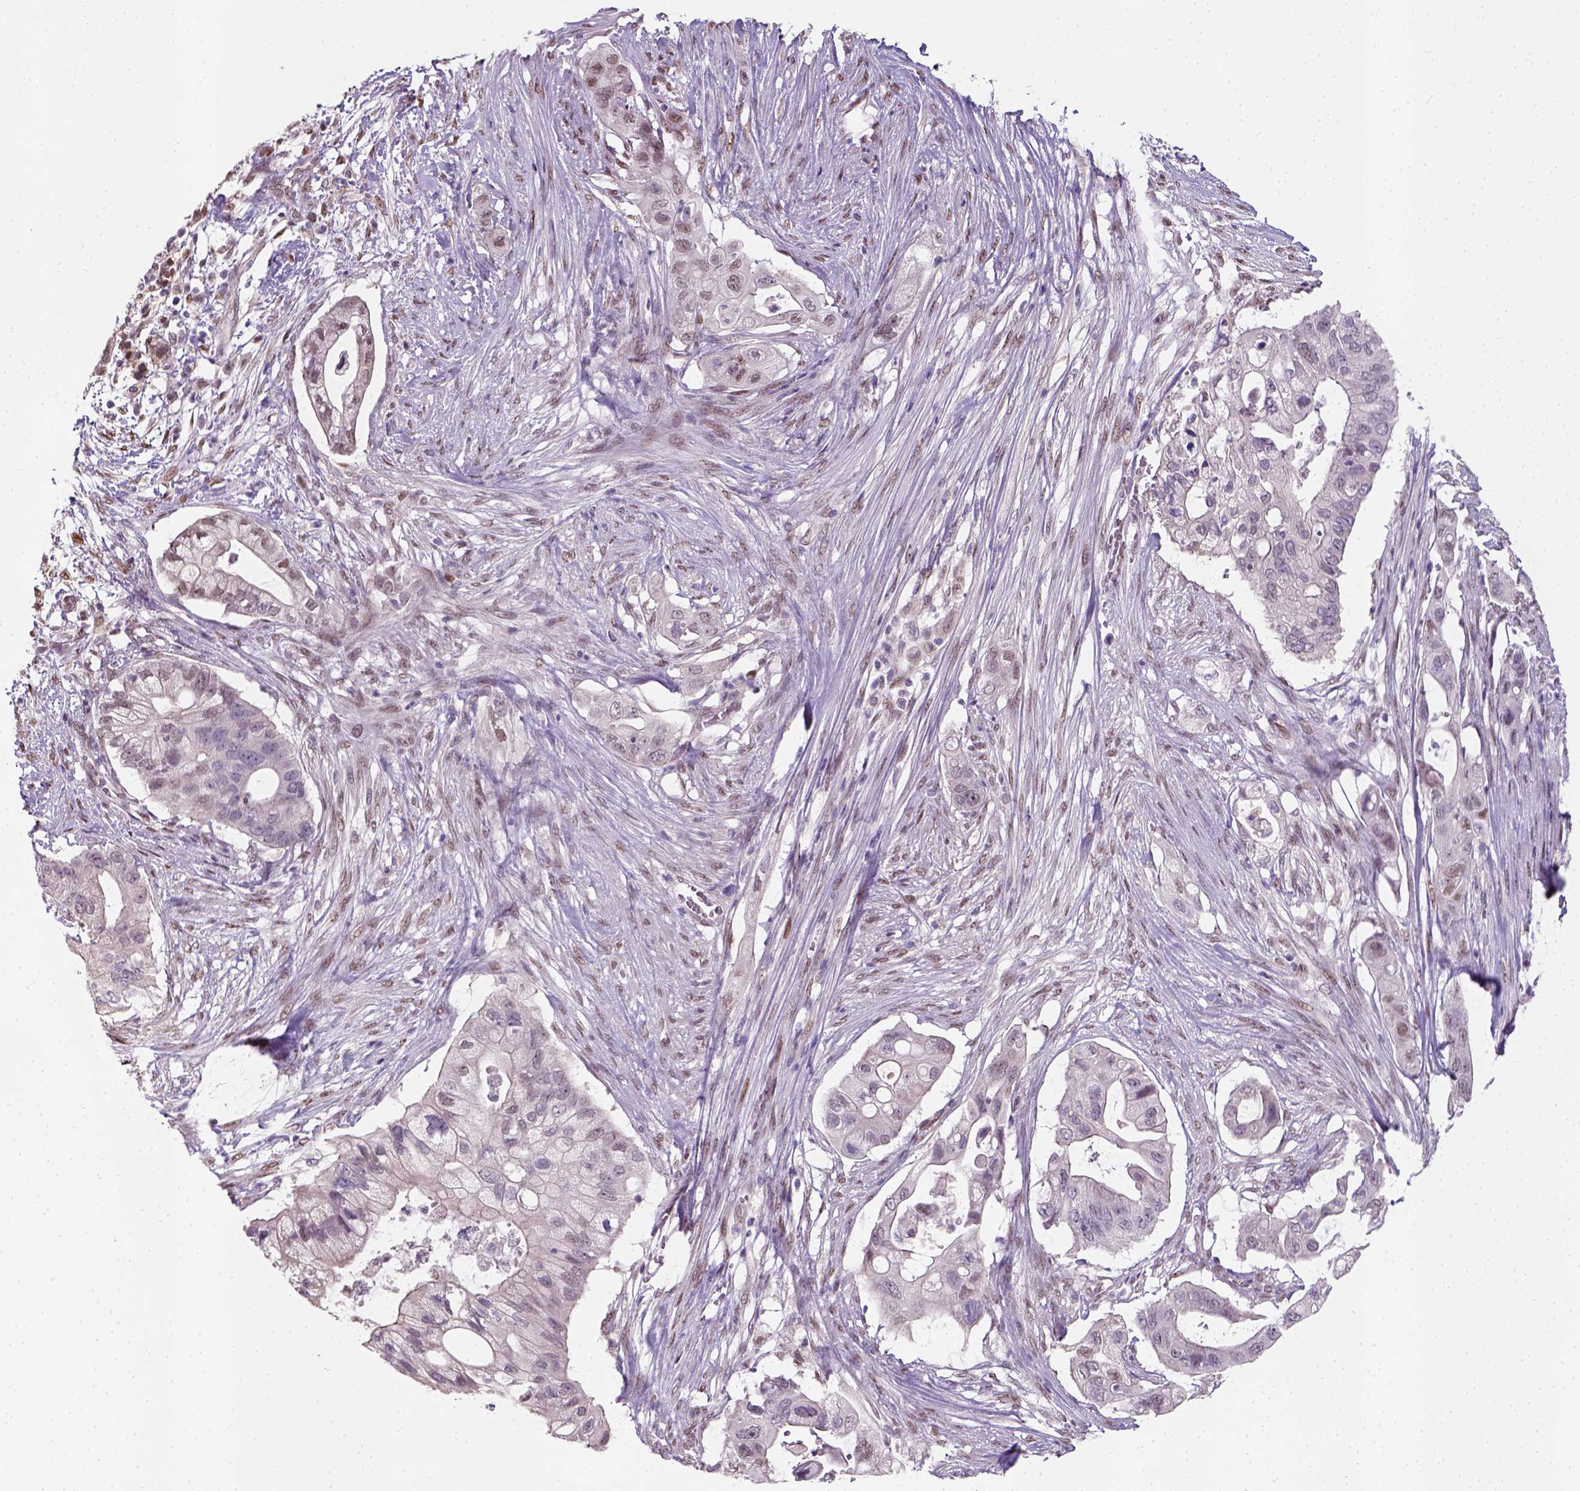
{"staining": {"intensity": "negative", "quantity": "none", "location": "none"}, "tissue": "pancreatic cancer", "cell_type": "Tumor cells", "image_type": "cancer", "snomed": [{"axis": "morphology", "description": "Adenocarcinoma, NOS"}, {"axis": "topography", "description": "Pancreas"}], "caption": "A photomicrograph of pancreatic cancer (adenocarcinoma) stained for a protein exhibits no brown staining in tumor cells.", "gene": "C1orf112", "patient": {"sex": "female", "age": 72}}